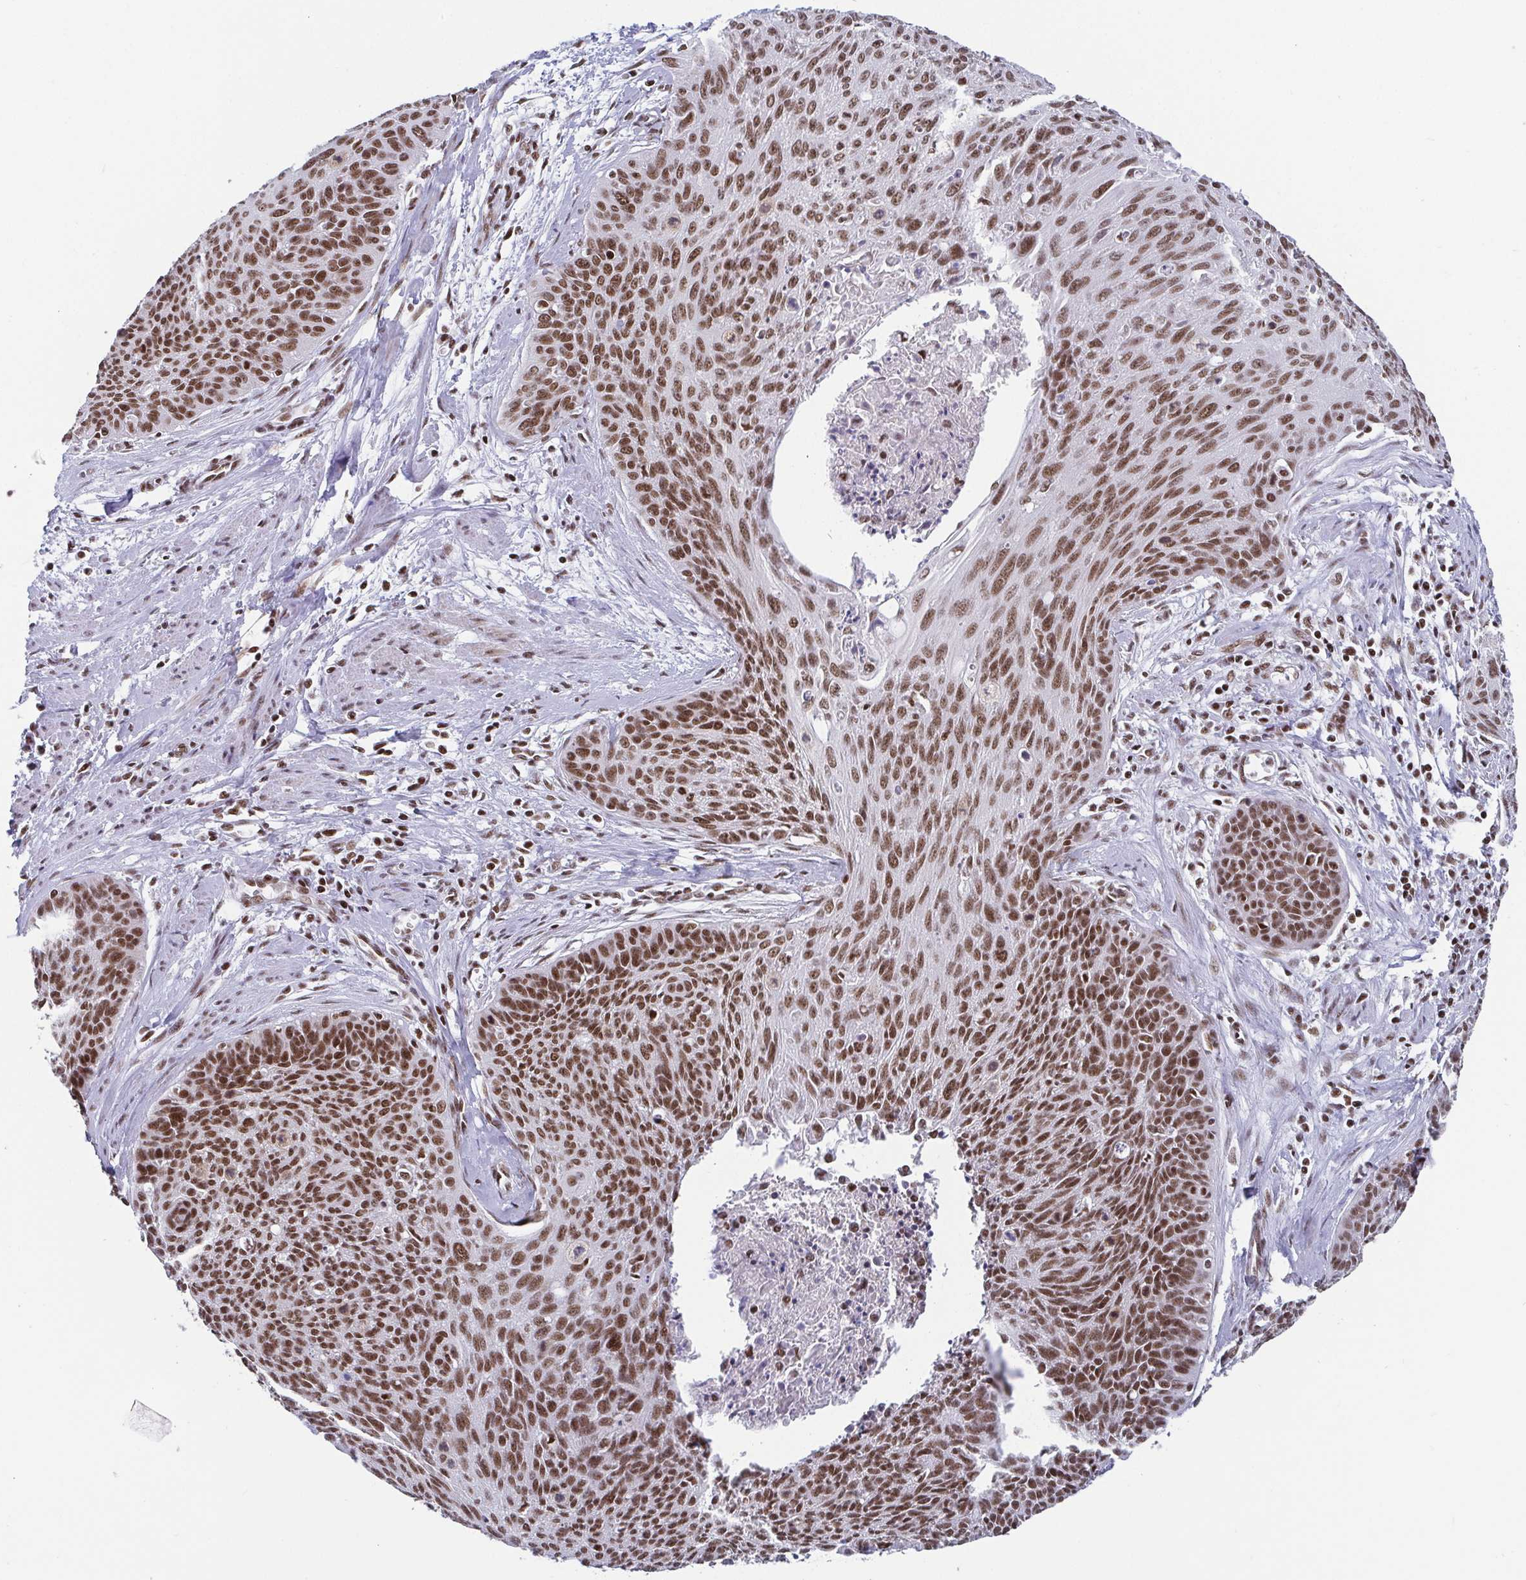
{"staining": {"intensity": "moderate", "quantity": ">75%", "location": "nuclear"}, "tissue": "cervical cancer", "cell_type": "Tumor cells", "image_type": "cancer", "snomed": [{"axis": "morphology", "description": "Squamous cell carcinoma, NOS"}, {"axis": "topography", "description": "Cervix"}], "caption": "This is an image of immunohistochemistry (IHC) staining of cervical cancer, which shows moderate staining in the nuclear of tumor cells.", "gene": "CTCF", "patient": {"sex": "female", "age": 55}}